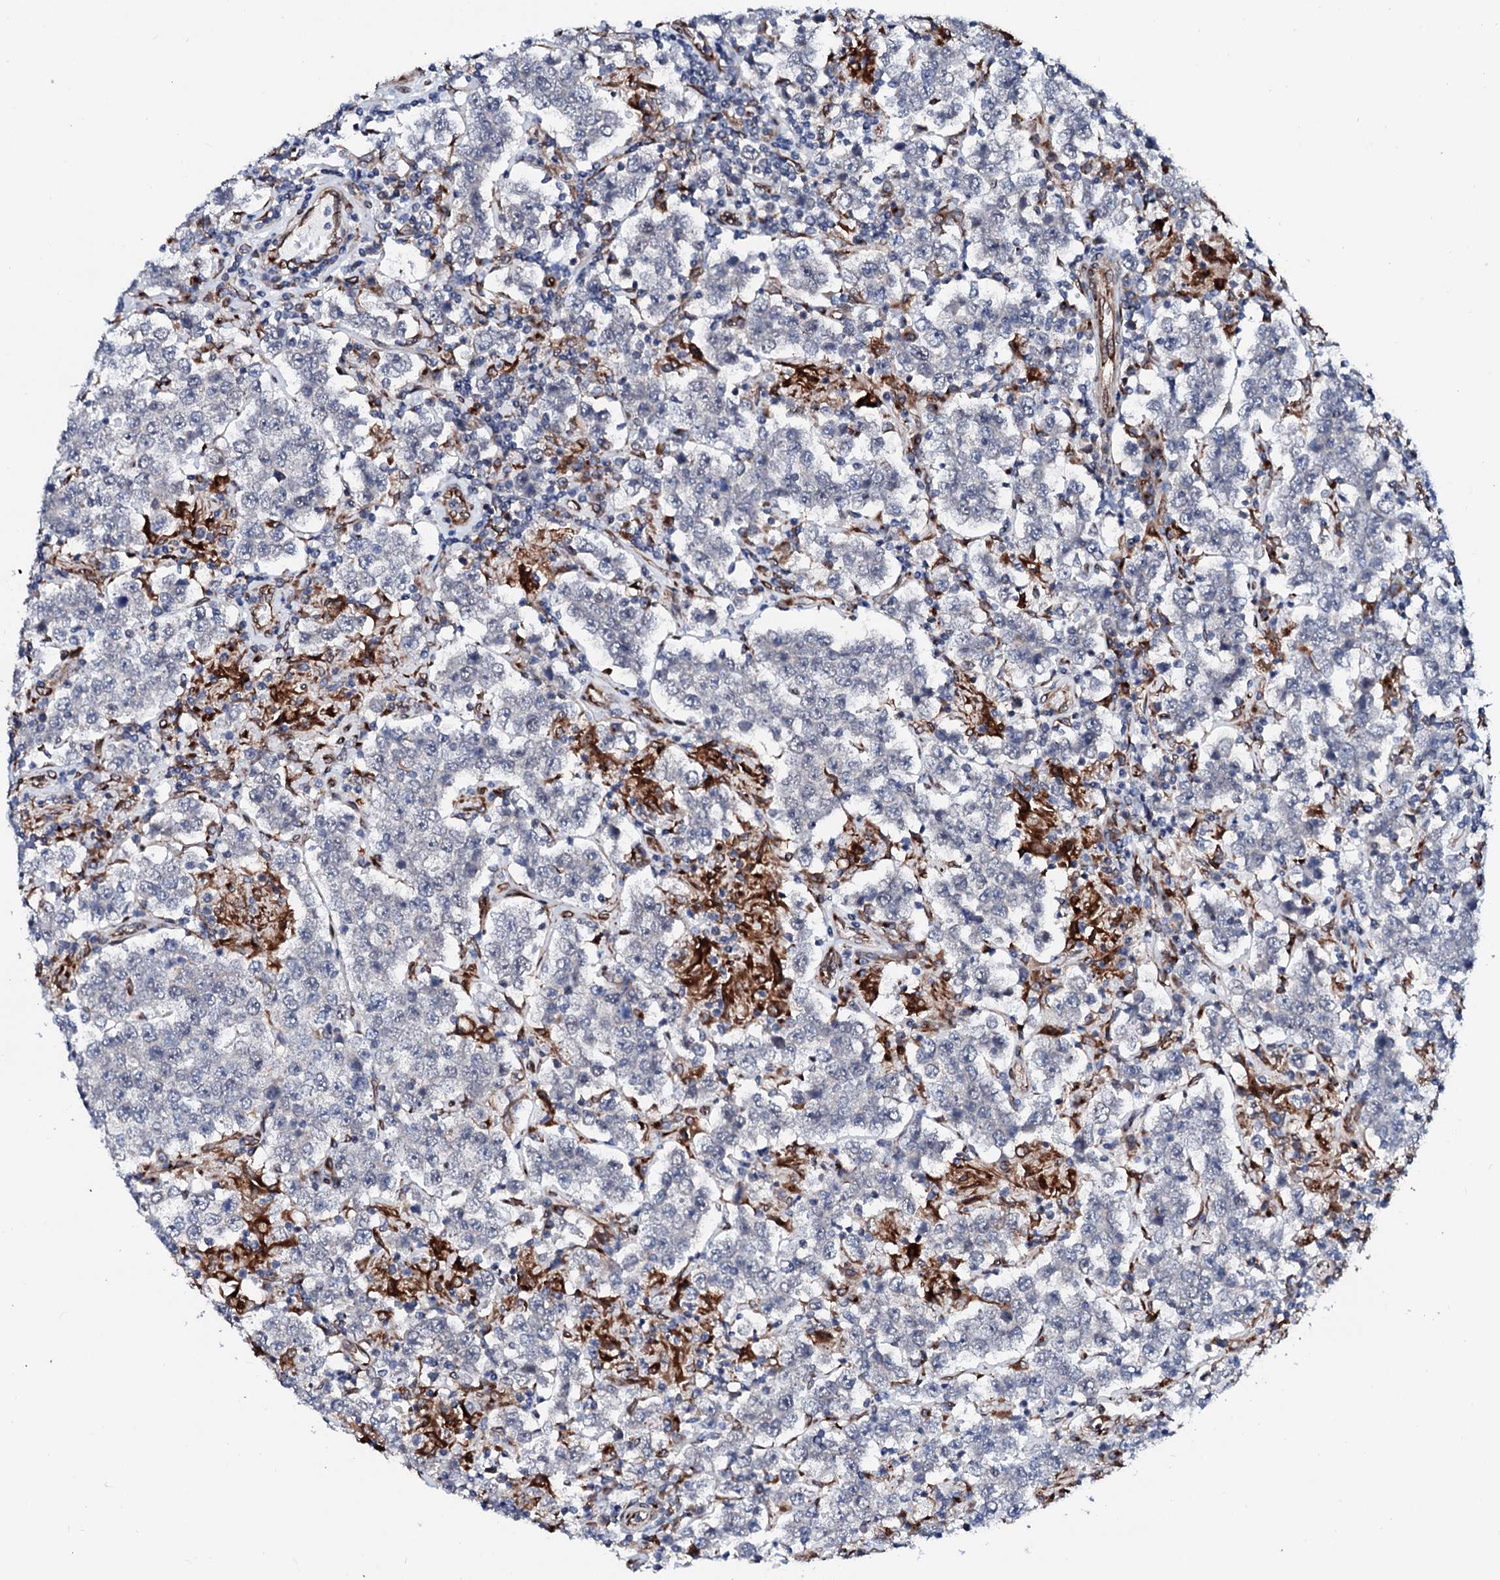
{"staining": {"intensity": "negative", "quantity": "none", "location": "none"}, "tissue": "testis cancer", "cell_type": "Tumor cells", "image_type": "cancer", "snomed": [{"axis": "morphology", "description": "Normal tissue, NOS"}, {"axis": "morphology", "description": "Urothelial carcinoma, High grade"}, {"axis": "morphology", "description": "Seminoma, NOS"}, {"axis": "morphology", "description": "Carcinoma, Embryonal, NOS"}, {"axis": "topography", "description": "Urinary bladder"}, {"axis": "topography", "description": "Testis"}], "caption": "DAB immunohistochemical staining of testis cancer (embryonal carcinoma) shows no significant staining in tumor cells. (DAB IHC visualized using brightfield microscopy, high magnification).", "gene": "TMCO3", "patient": {"sex": "male", "age": 41}}